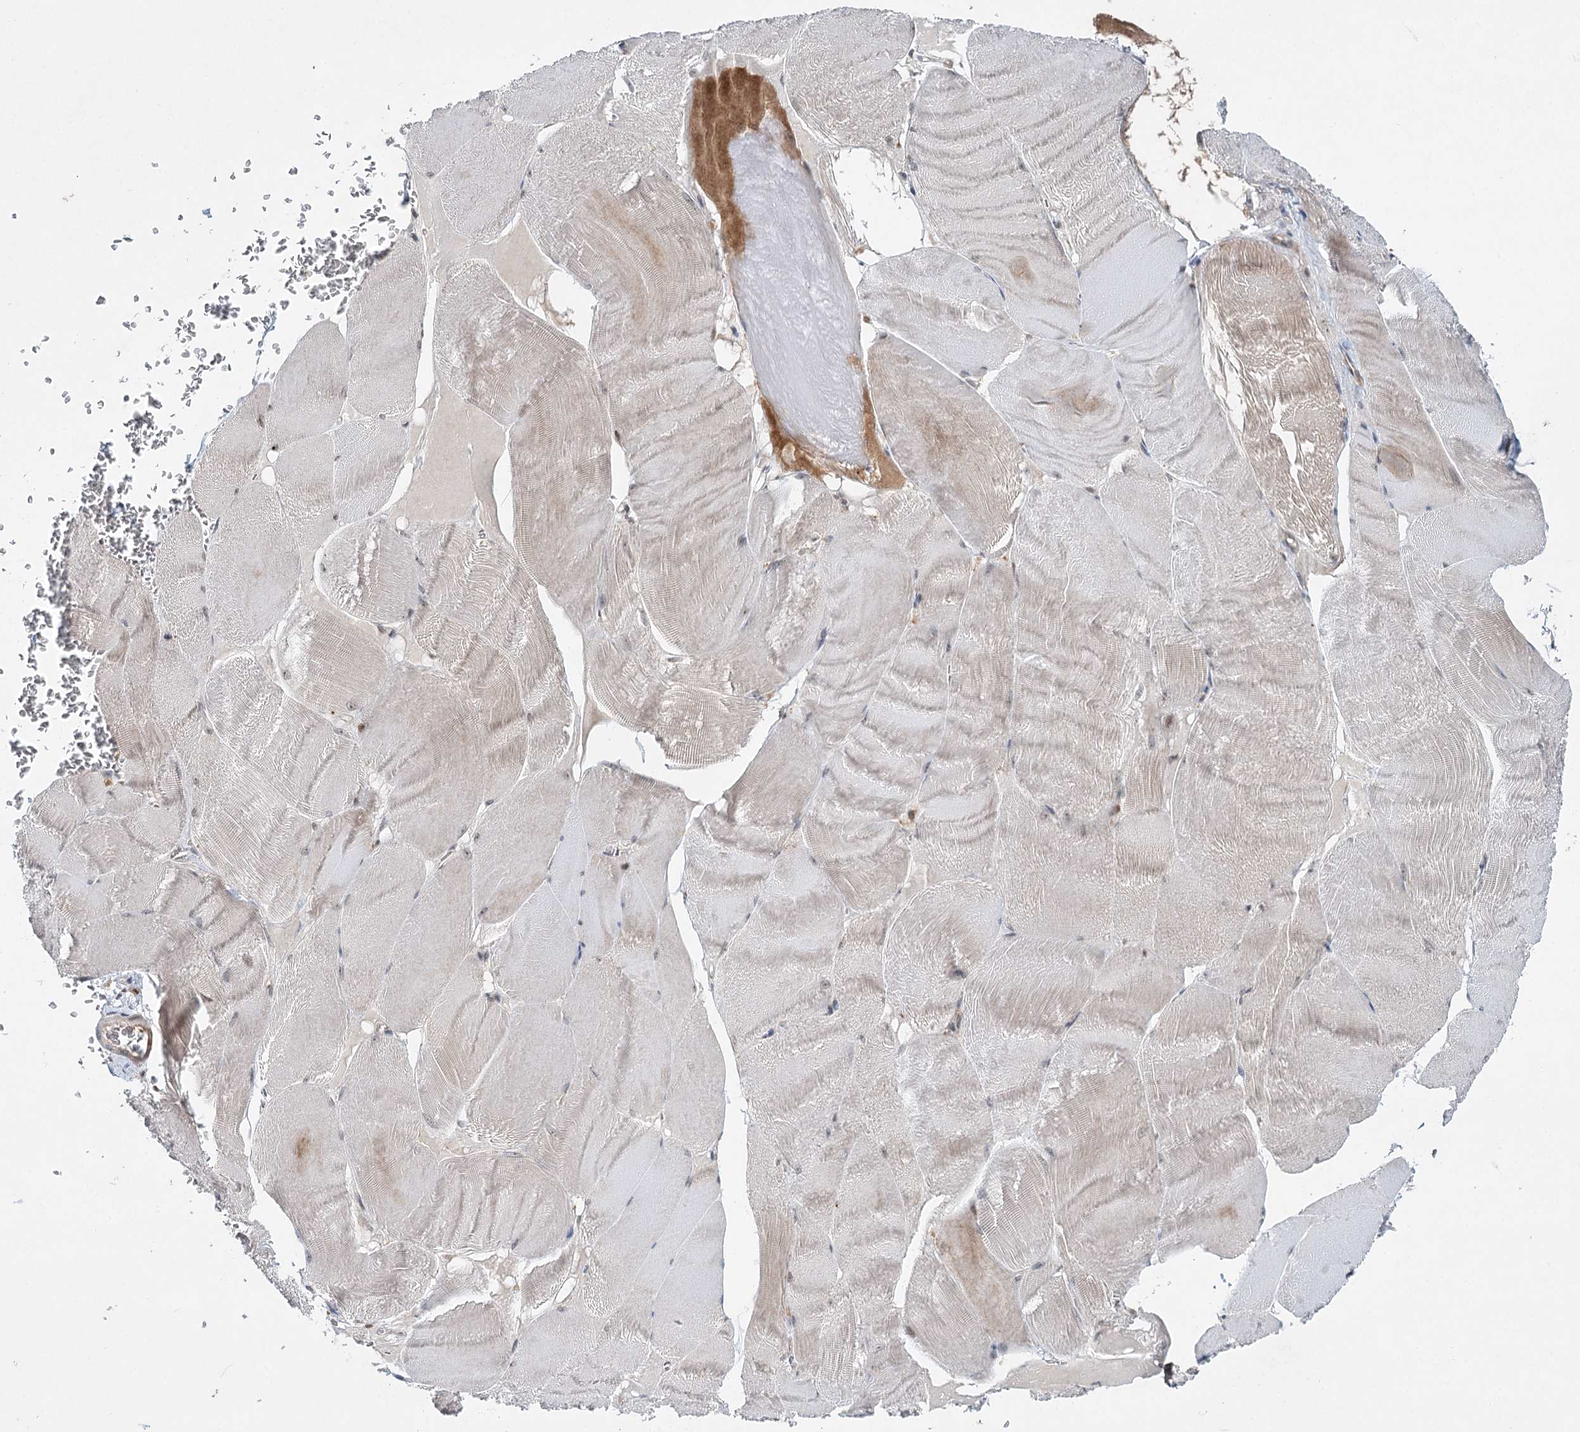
{"staining": {"intensity": "negative", "quantity": "none", "location": "none"}, "tissue": "skeletal muscle", "cell_type": "Myocytes", "image_type": "normal", "snomed": [{"axis": "morphology", "description": "Normal tissue, NOS"}, {"axis": "morphology", "description": "Basal cell carcinoma"}, {"axis": "topography", "description": "Skeletal muscle"}], "caption": "IHC image of normal skeletal muscle stained for a protein (brown), which demonstrates no staining in myocytes. (Brightfield microscopy of DAB (3,3'-diaminobenzidine) IHC at high magnification).", "gene": "WDR44", "patient": {"sex": "female", "age": 64}}